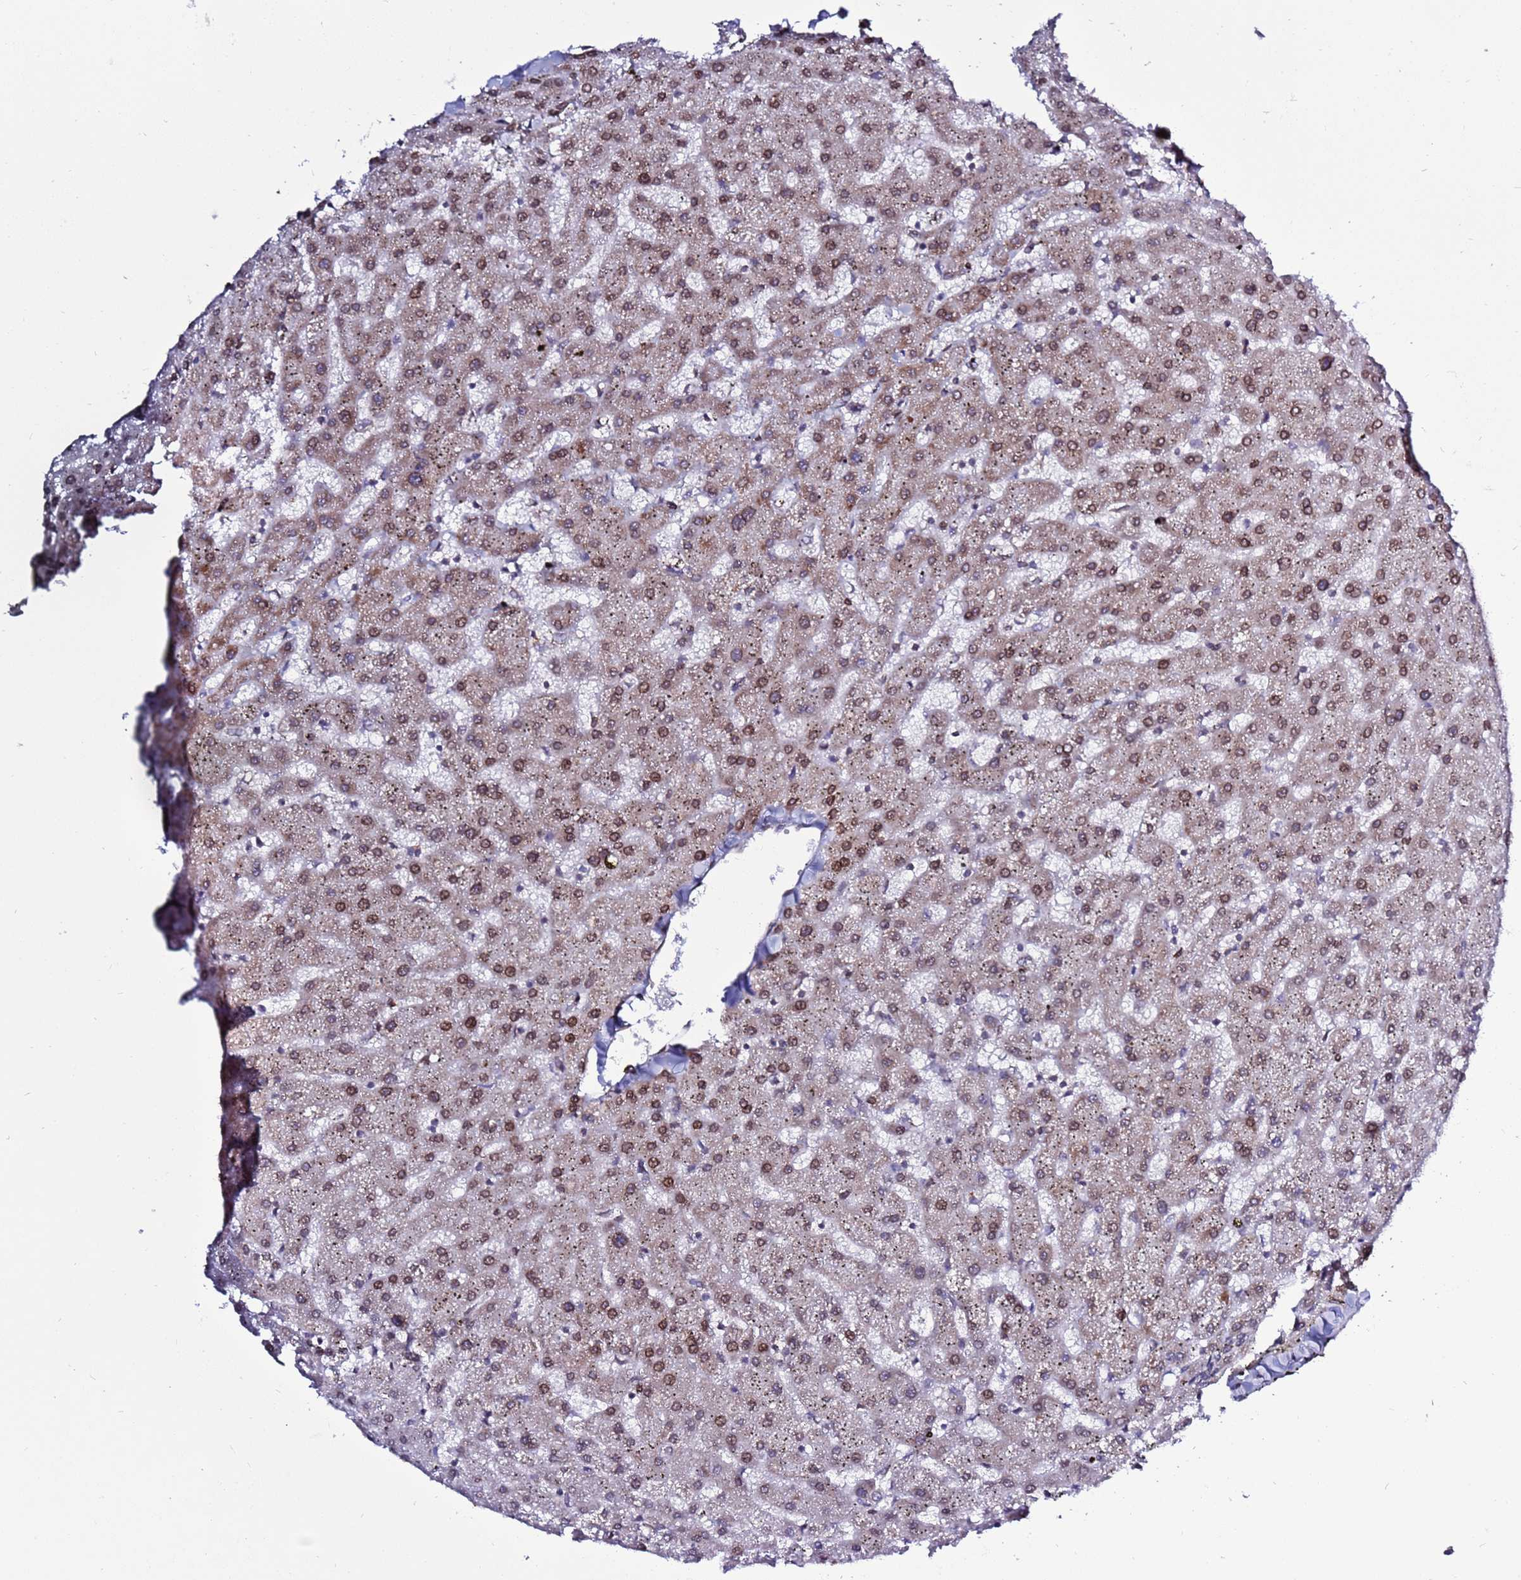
{"staining": {"intensity": "moderate", "quantity": "25%-75%", "location": "cytoplasmic/membranous,nuclear"}, "tissue": "liver", "cell_type": "Cholangiocytes", "image_type": "normal", "snomed": [{"axis": "morphology", "description": "Normal tissue, NOS"}, {"axis": "topography", "description": "Liver"}], "caption": "Cholangiocytes exhibit medium levels of moderate cytoplasmic/membranous,nuclear staining in about 25%-75% of cells in unremarkable human liver. (Brightfield microscopy of DAB IHC at high magnification).", "gene": "TOR1AIP1", "patient": {"sex": "female", "age": 63}}